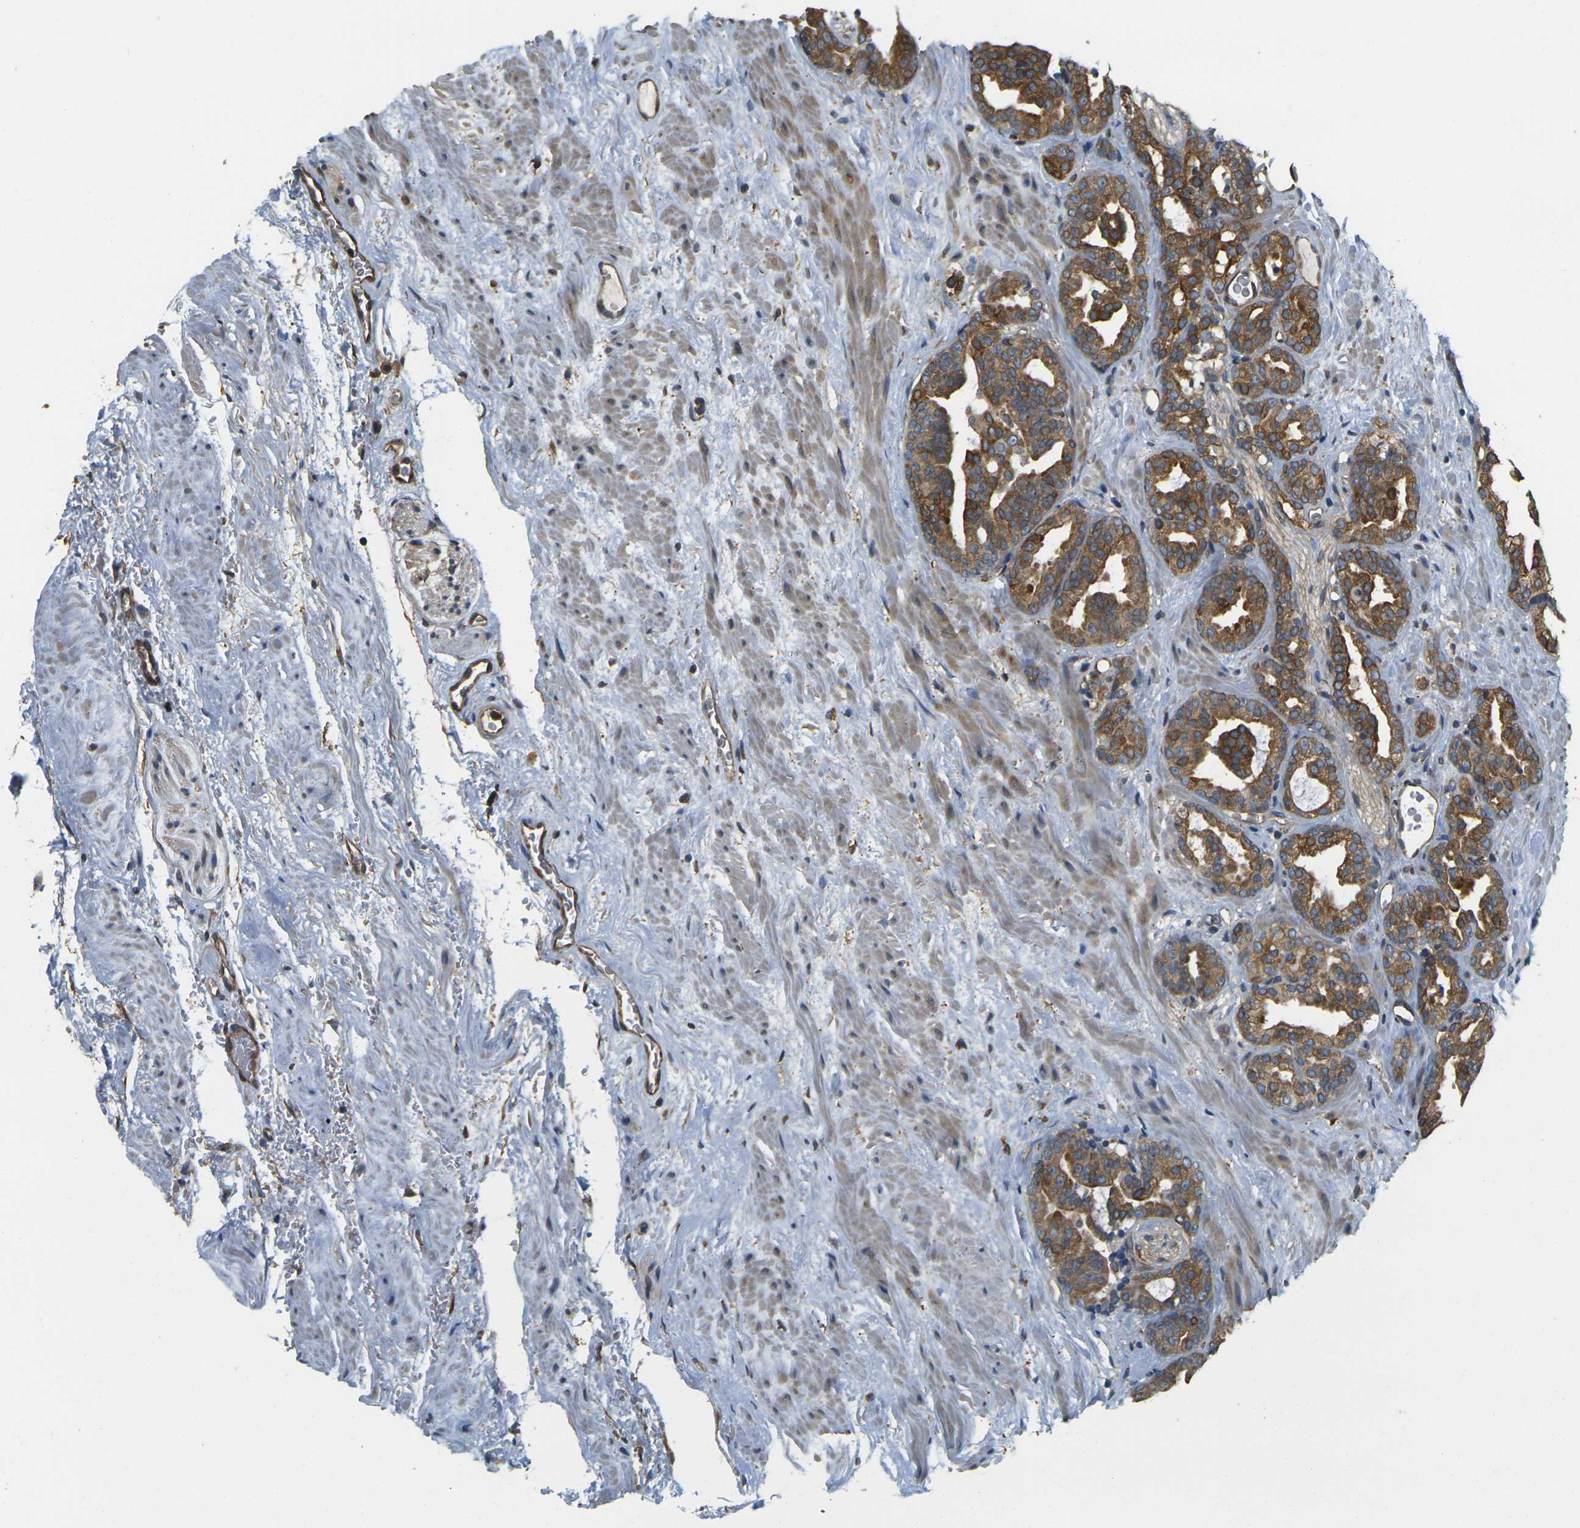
{"staining": {"intensity": "strong", "quantity": ">75%", "location": "cytoplasmic/membranous"}, "tissue": "prostate cancer", "cell_type": "Tumor cells", "image_type": "cancer", "snomed": [{"axis": "morphology", "description": "Adenocarcinoma, Low grade"}, {"axis": "topography", "description": "Prostate"}], "caption": "Immunohistochemical staining of prostate adenocarcinoma (low-grade) exhibits strong cytoplasmic/membranous protein positivity in about >75% of tumor cells.", "gene": "CAST", "patient": {"sex": "male", "age": 63}}